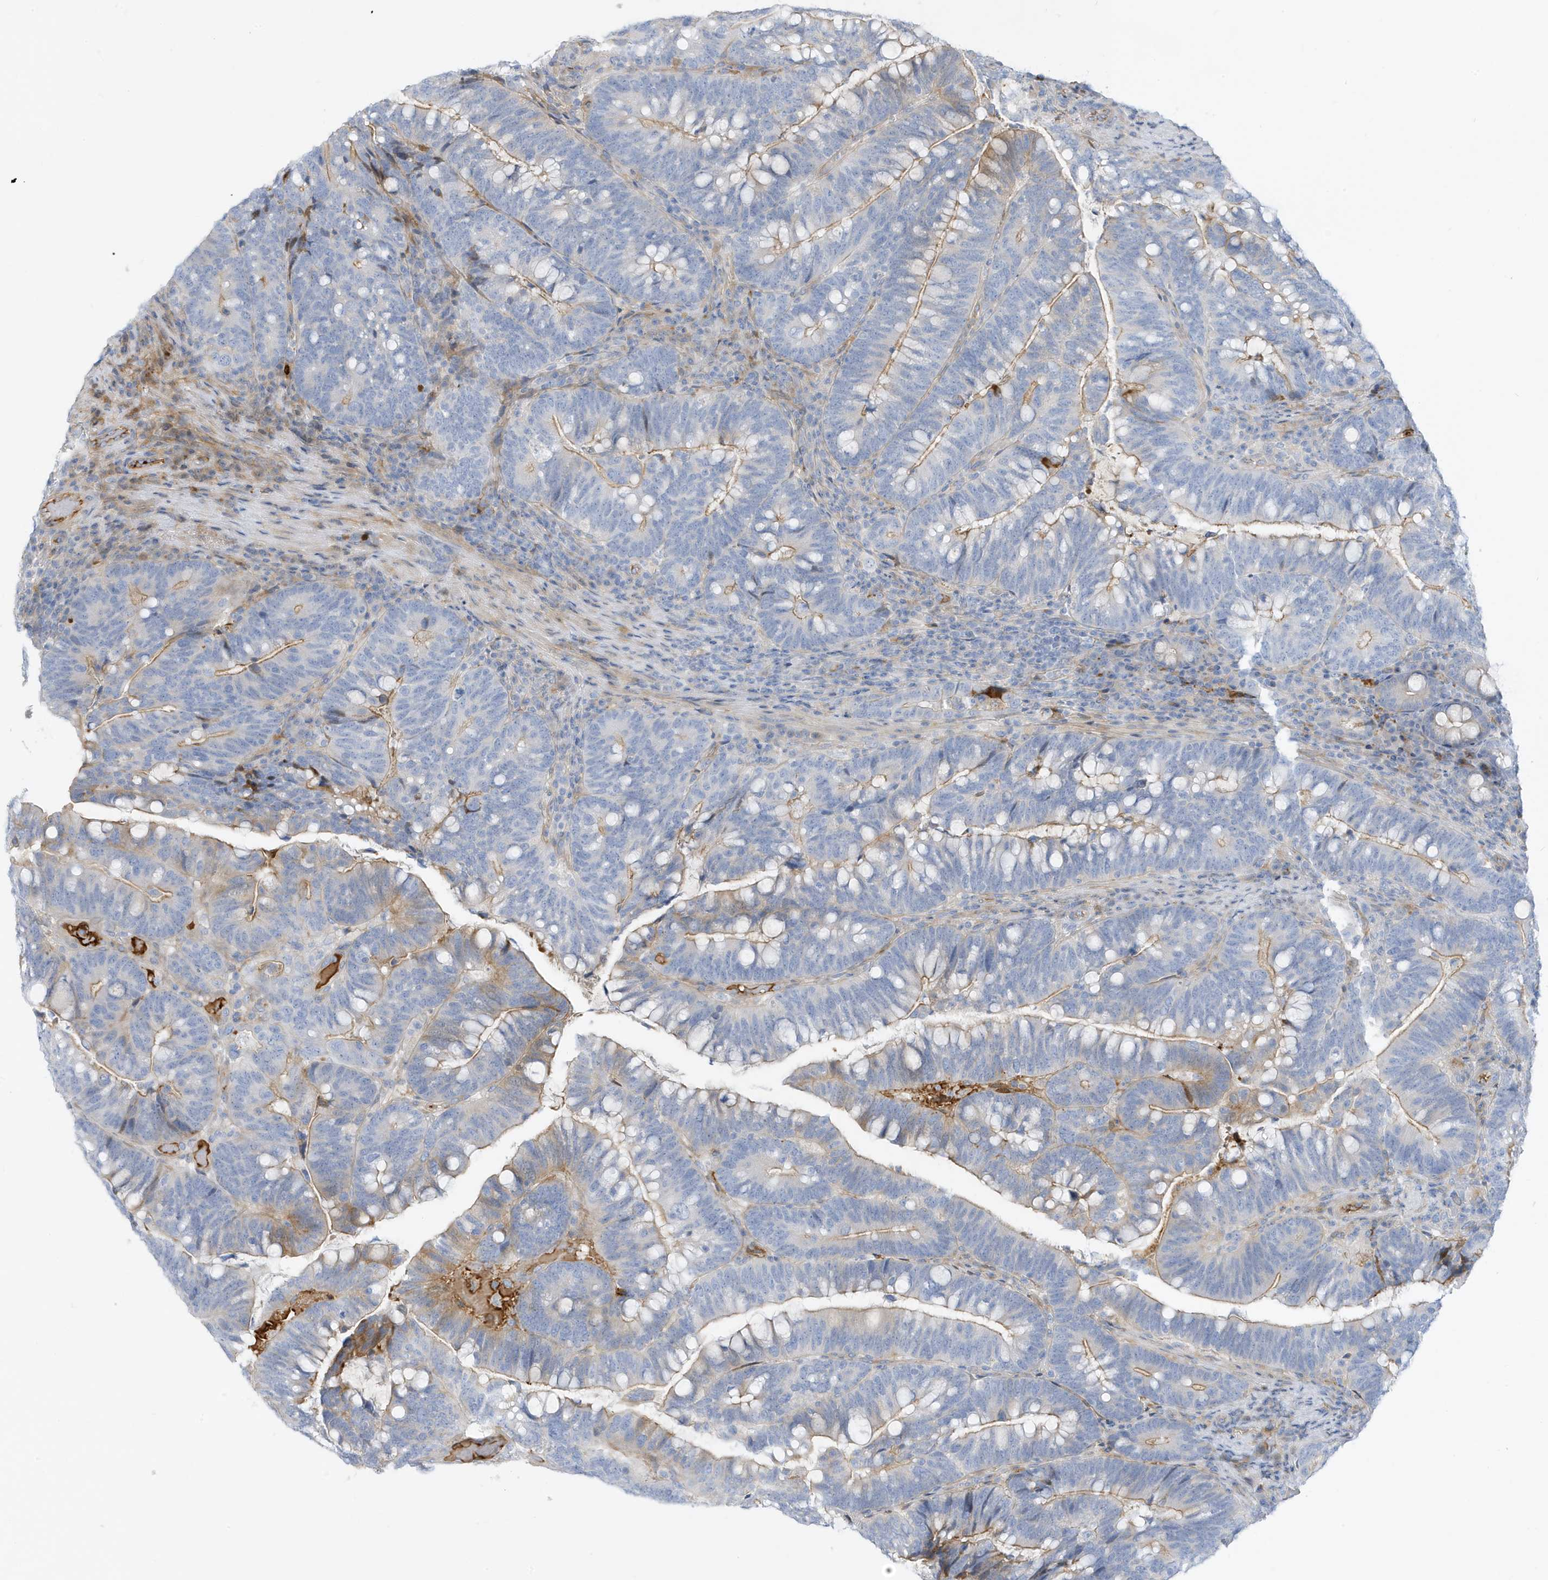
{"staining": {"intensity": "weak", "quantity": ">75%", "location": "cytoplasmic/membranous"}, "tissue": "colorectal cancer", "cell_type": "Tumor cells", "image_type": "cancer", "snomed": [{"axis": "morphology", "description": "Adenocarcinoma, NOS"}, {"axis": "topography", "description": "Colon"}], "caption": "Immunohistochemical staining of colorectal adenocarcinoma displays weak cytoplasmic/membranous protein staining in about >75% of tumor cells.", "gene": "ATP13A5", "patient": {"sex": "female", "age": 66}}